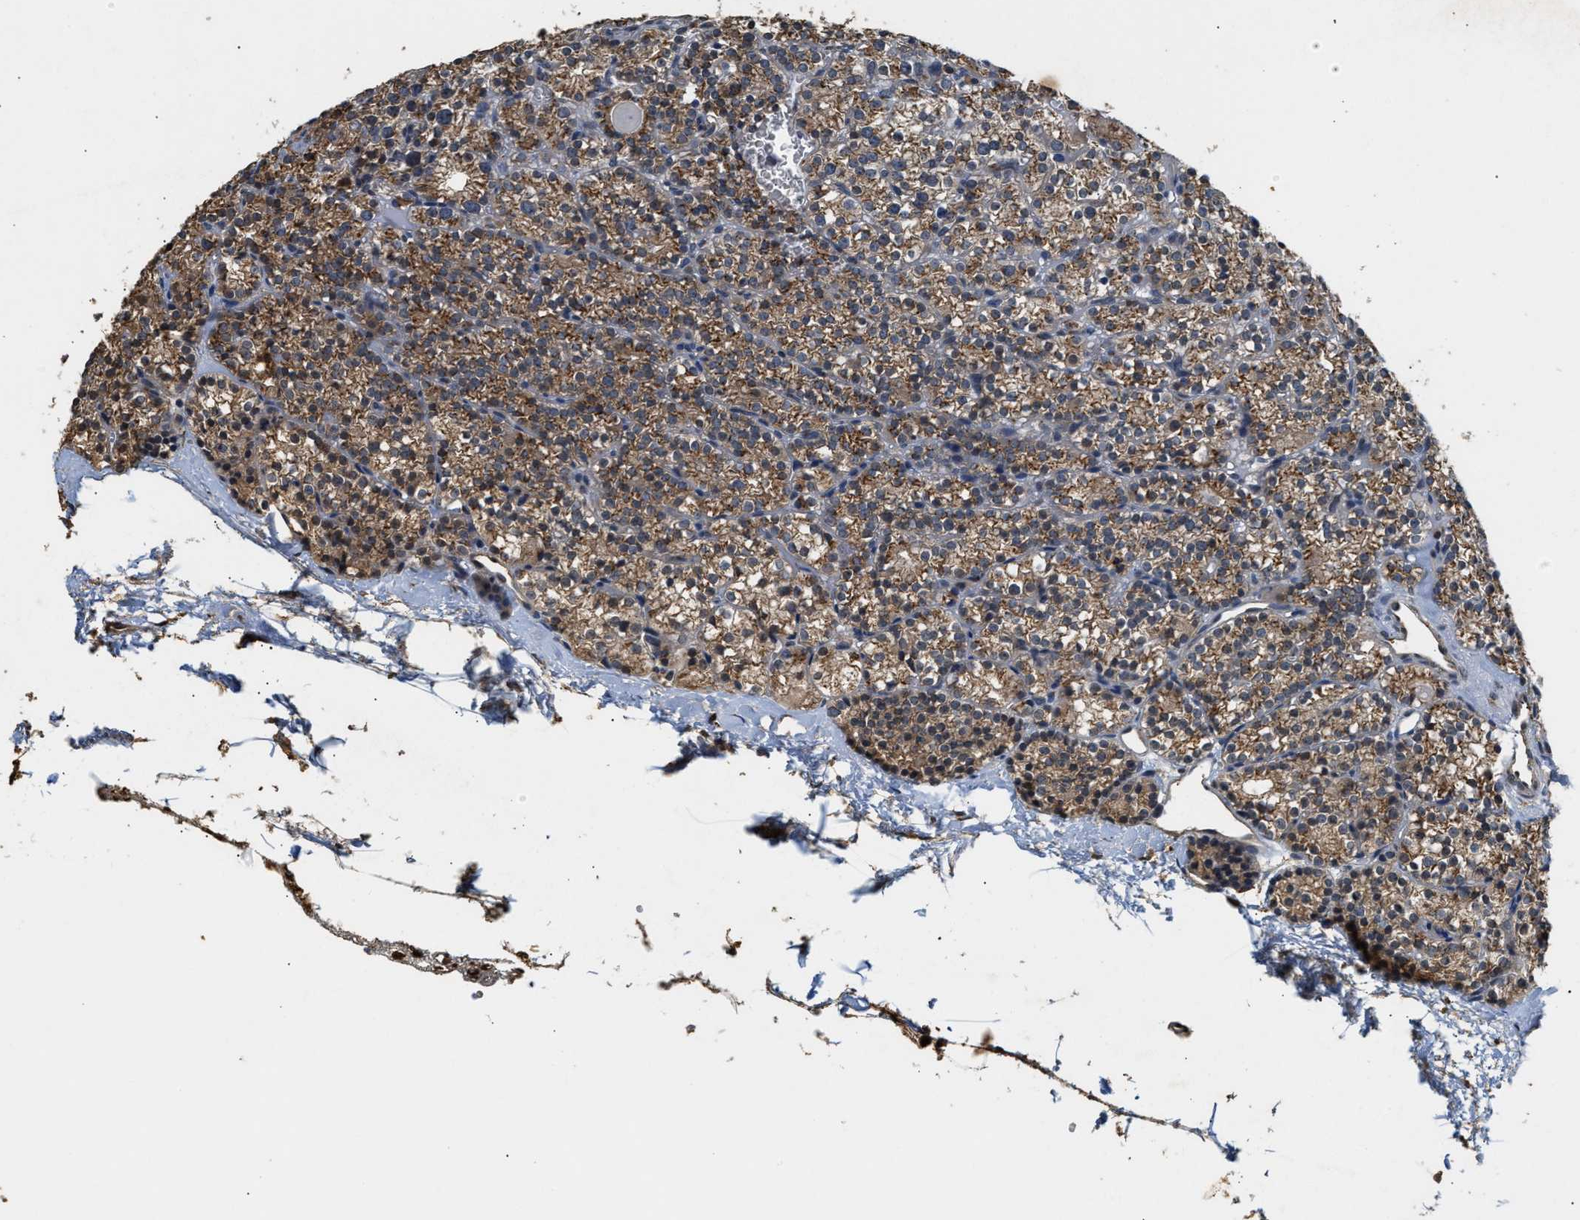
{"staining": {"intensity": "moderate", "quantity": ">75%", "location": "cytoplasmic/membranous"}, "tissue": "parathyroid gland", "cell_type": "Glandular cells", "image_type": "normal", "snomed": [{"axis": "morphology", "description": "Normal tissue, NOS"}, {"axis": "topography", "description": "Parathyroid gland"}], "caption": "There is medium levels of moderate cytoplasmic/membranous positivity in glandular cells of normal parathyroid gland, as demonstrated by immunohistochemical staining (brown color).", "gene": "CHUK", "patient": {"sex": "female", "age": 64}}